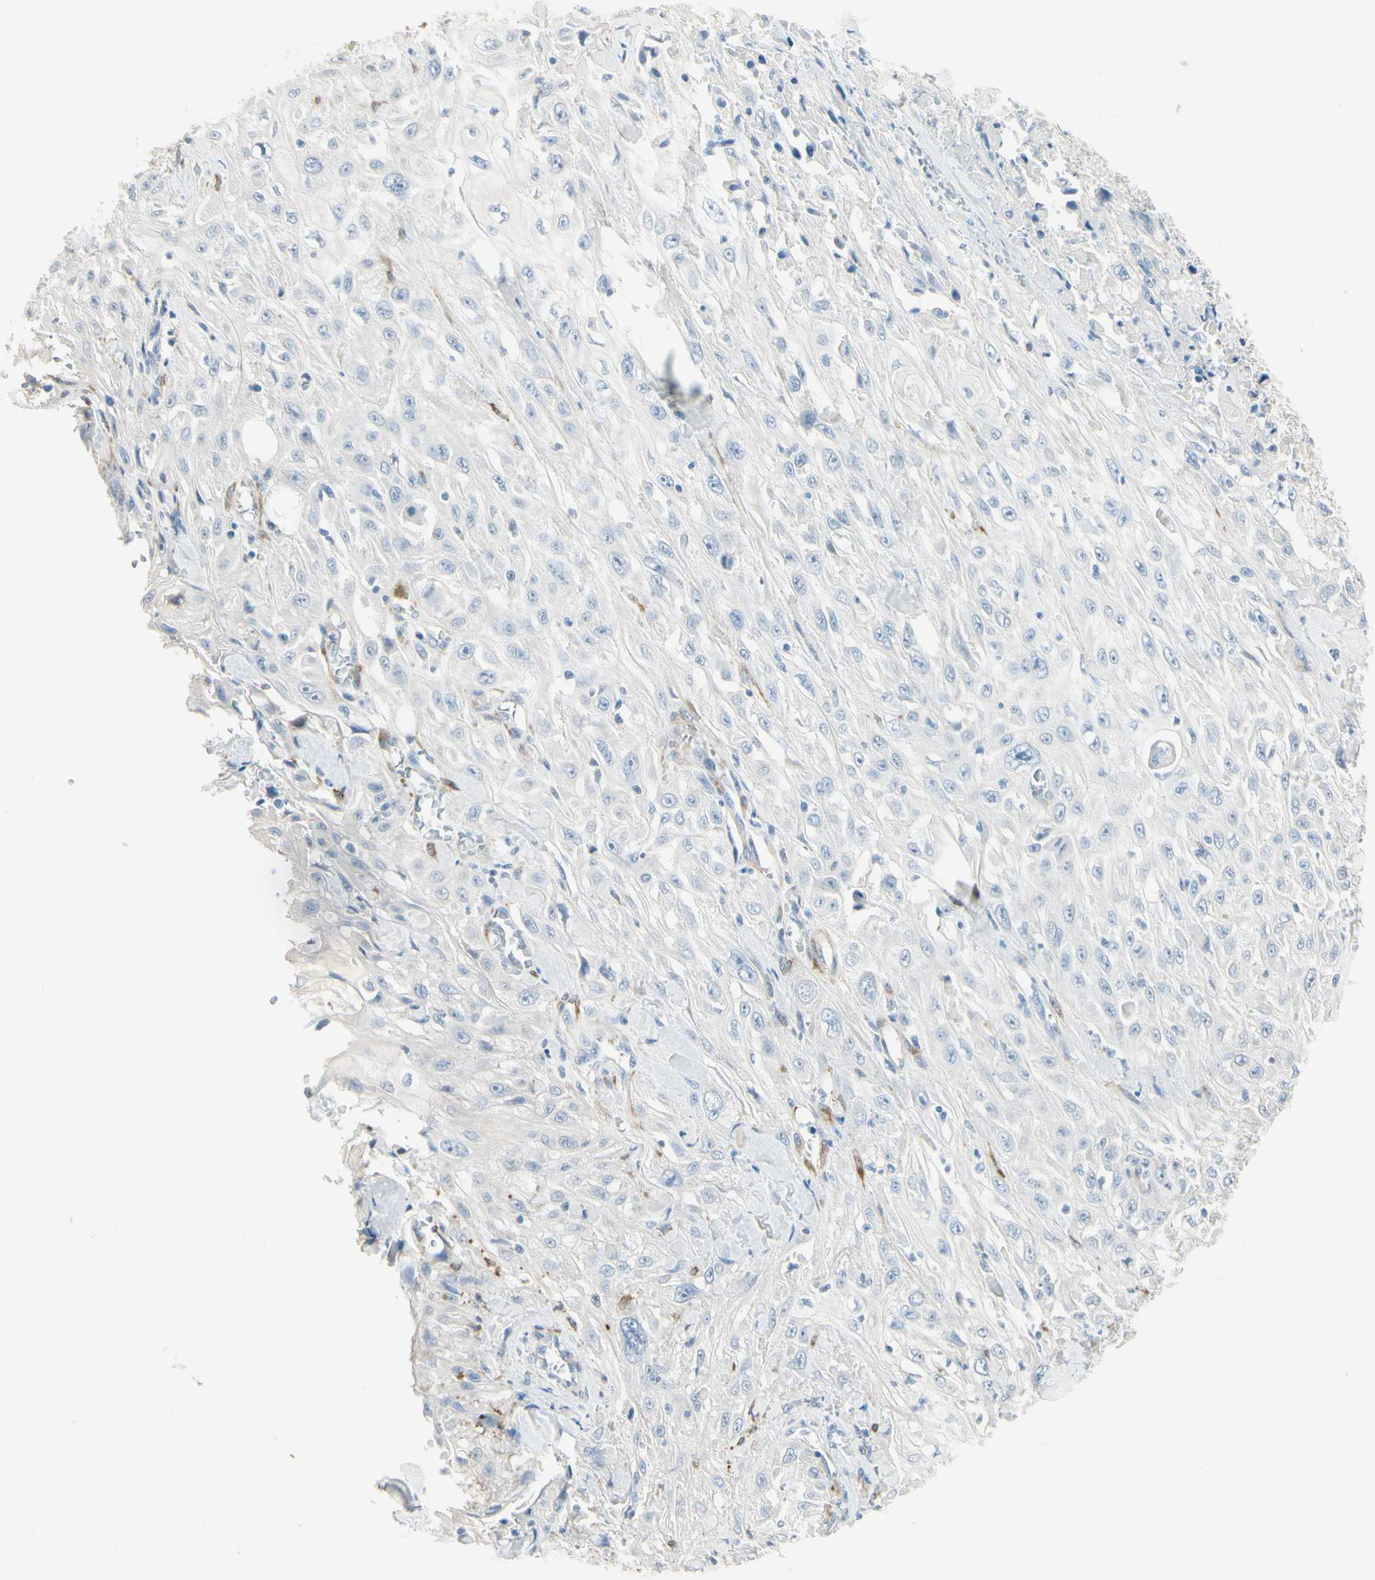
{"staining": {"intensity": "negative", "quantity": "none", "location": "none"}, "tissue": "skin cancer", "cell_type": "Tumor cells", "image_type": "cancer", "snomed": [{"axis": "morphology", "description": "Squamous cell carcinoma, NOS"}, {"axis": "morphology", "description": "Squamous cell carcinoma, metastatic, NOS"}, {"axis": "topography", "description": "Skin"}, {"axis": "topography", "description": "Lymph node"}], "caption": "An IHC micrograph of skin squamous cell carcinoma is shown. There is no staining in tumor cells of skin squamous cell carcinoma.", "gene": "AMPH", "patient": {"sex": "male", "age": 75}}